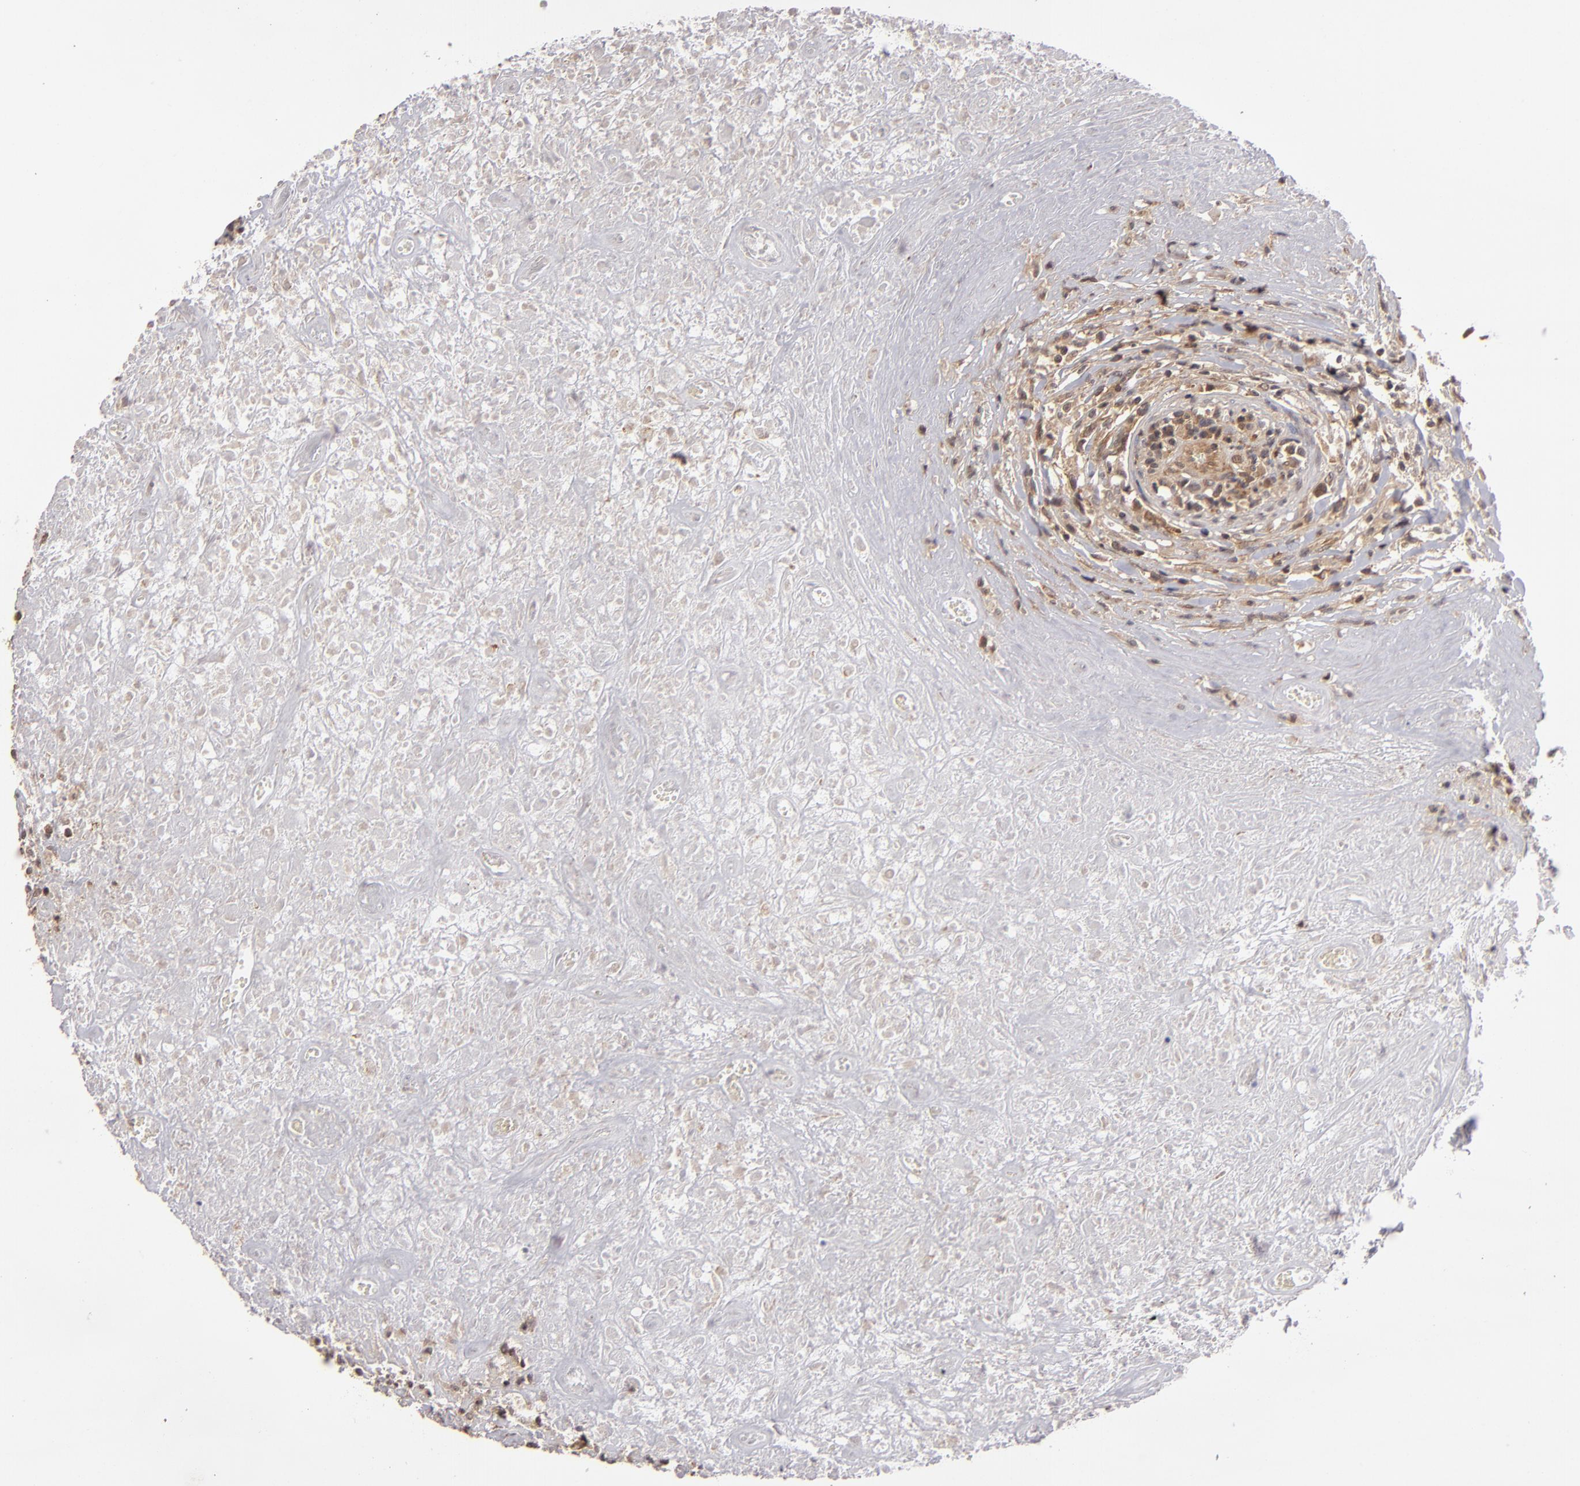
{"staining": {"intensity": "weak", "quantity": "<25%", "location": "cytoplasmic/membranous"}, "tissue": "lymphoma", "cell_type": "Tumor cells", "image_type": "cancer", "snomed": [{"axis": "morphology", "description": "Hodgkin's disease, NOS"}, {"axis": "topography", "description": "Lymph node"}], "caption": "The photomicrograph demonstrates no staining of tumor cells in Hodgkin's disease.", "gene": "MAPK3", "patient": {"sex": "male", "age": 46}}